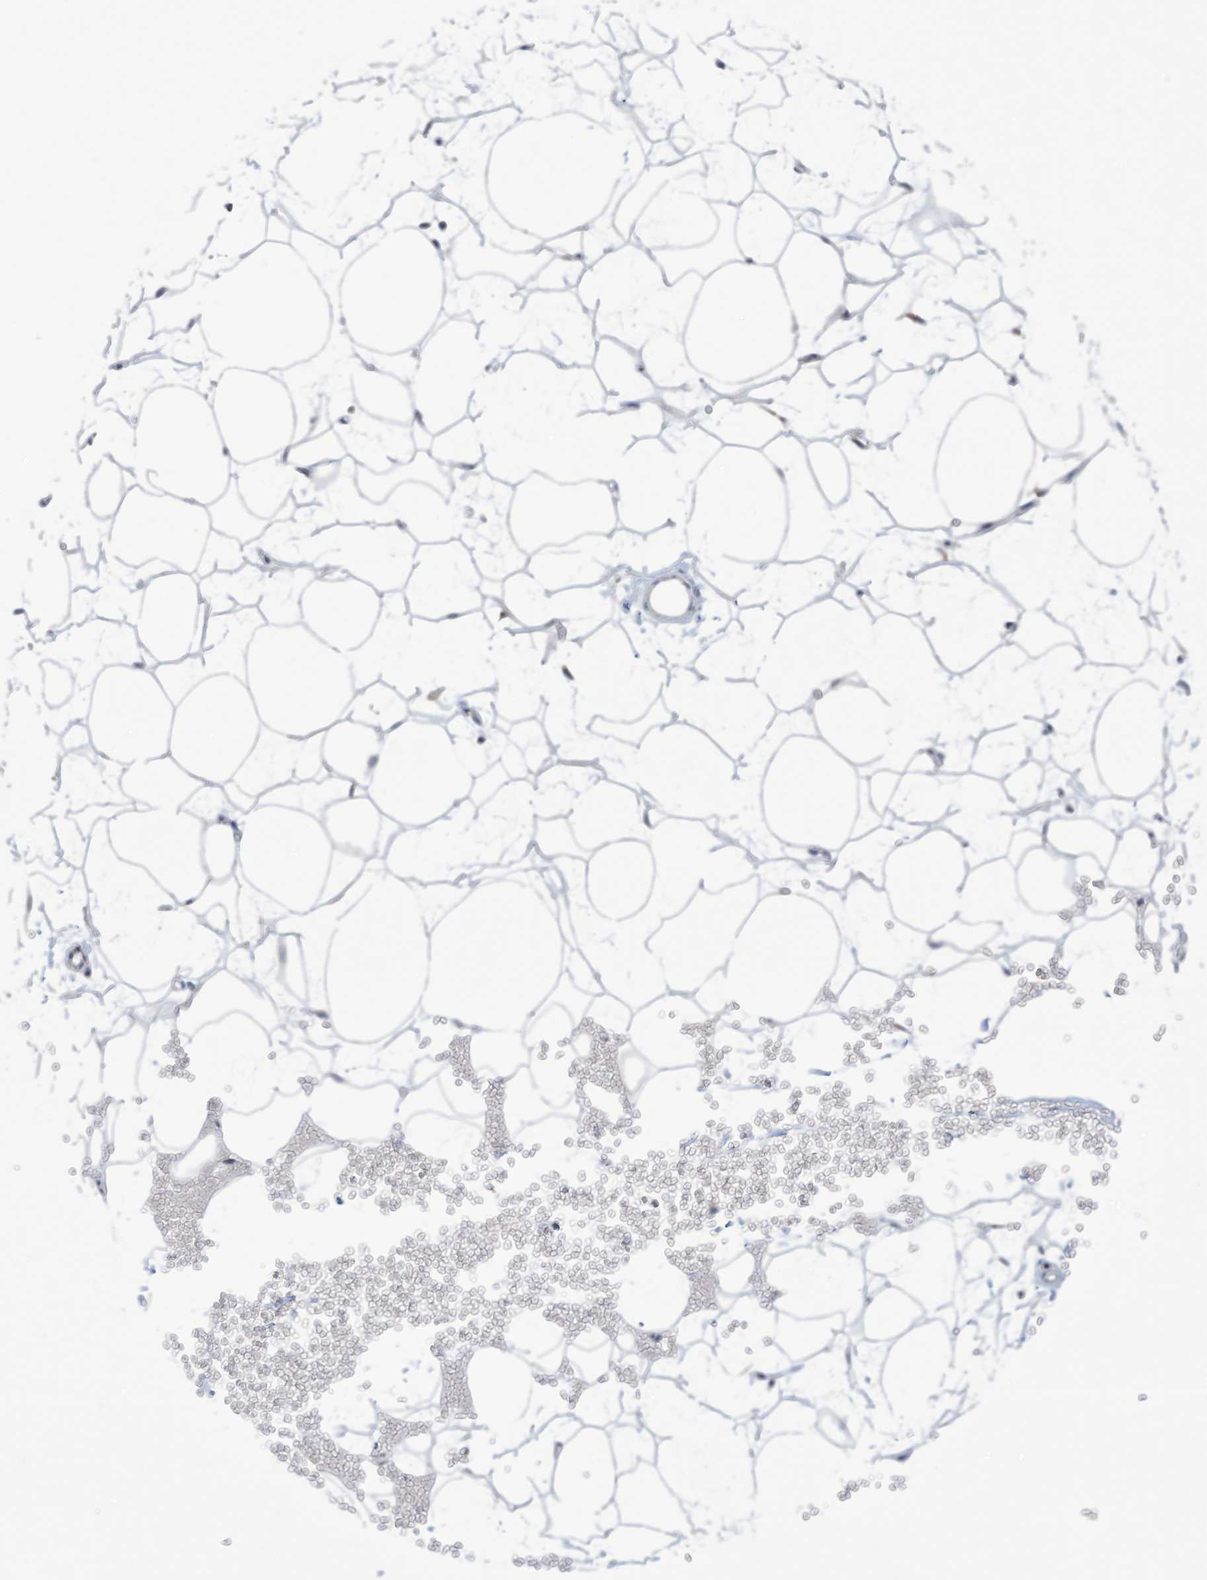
{"staining": {"intensity": "negative", "quantity": "none", "location": "none"}, "tissue": "adipose tissue", "cell_type": "Adipocytes", "image_type": "normal", "snomed": [{"axis": "morphology", "description": "Normal tissue, NOS"}, {"axis": "topography", "description": "Breast"}], "caption": "Photomicrograph shows no significant protein staining in adipocytes of normal adipose tissue.", "gene": "ZNF292", "patient": {"sex": "female", "age": 23}}